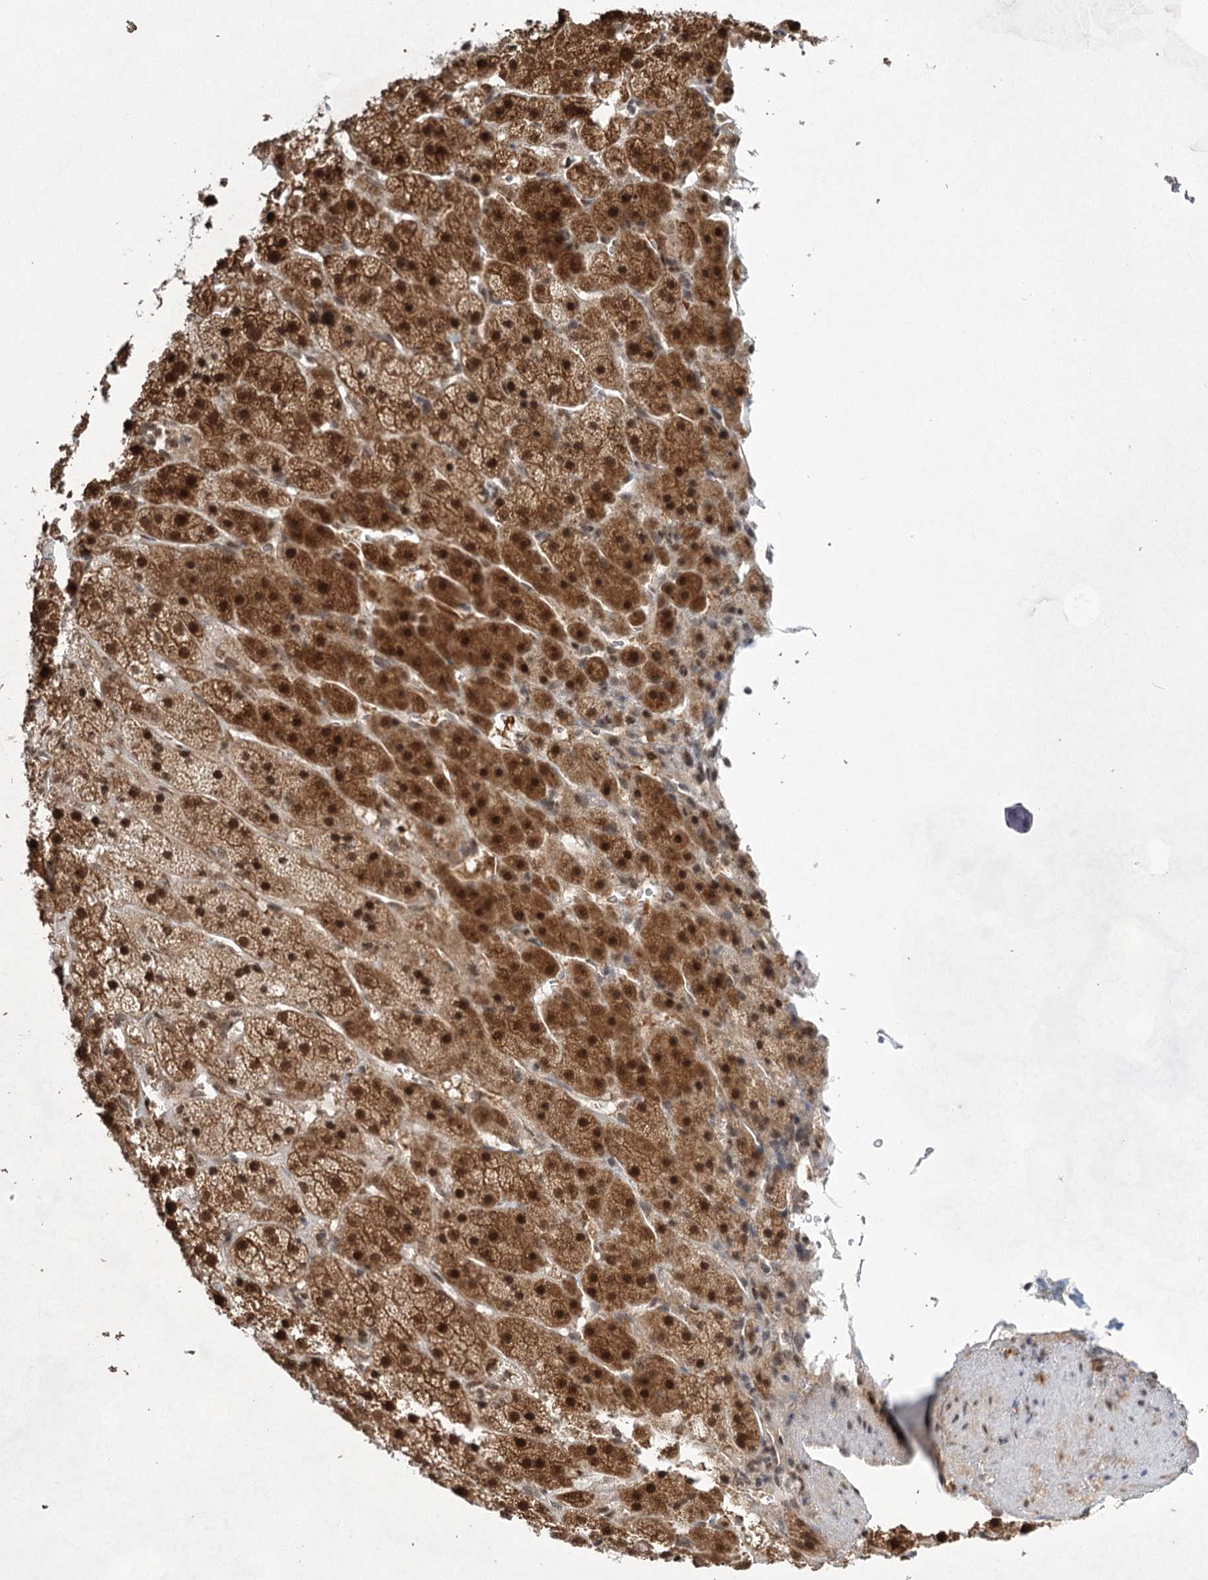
{"staining": {"intensity": "strong", "quantity": ">75%", "location": "cytoplasmic/membranous,nuclear"}, "tissue": "adrenal gland", "cell_type": "Glandular cells", "image_type": "normal", "snomed": [{"axis": "morphology", "description": "Normal tissue, NOS"}, {"axis": "topography", "description": "Adrenal gland"}], "caption": "This micrograph displays benign adrenal gland stained with immunohistochemistry to label a protein in brown. The cytoplasmic/membranous,nuclear of glandular cells show strong positivity for the protein. Nuclei are counter-stained blue.", "gene": "ZCCHC8", "patient": {"sex": "female", "age": 57}}